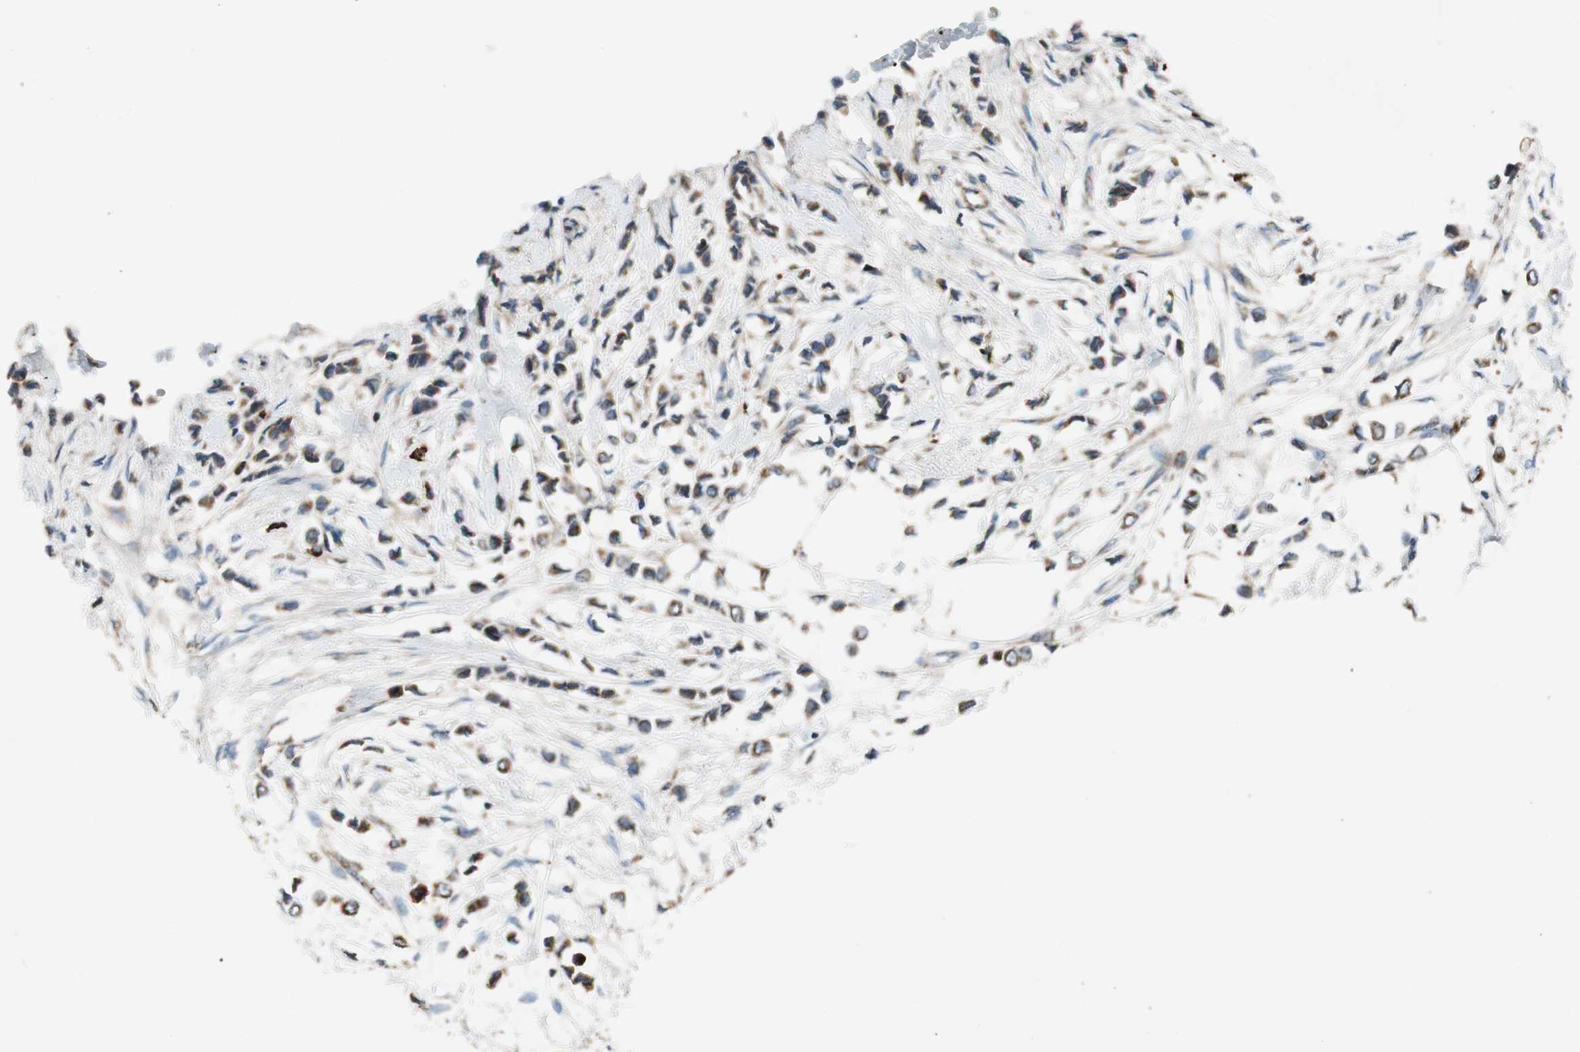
{"staining": {"intensity": "moderate", "quantity": ">75%", "location": "cytoplasmic/membranous"}, "tissue": "breast cancer", "cell_type": "Tumor cells", "image_type": "cancer", "snomed": [{"axis": "morphology", "description": "Lobular carcinoma"}, {"axis": "topography", "description": "Breast"}], "caption": "Tumor cells reveal medium levels of moderate cytoplasmic/membranous expression in about >75% of cells in breast cancer (lobular carcinoma).", "gene": "AKAP1", "patient": {"sex": "female", "age": 51}}